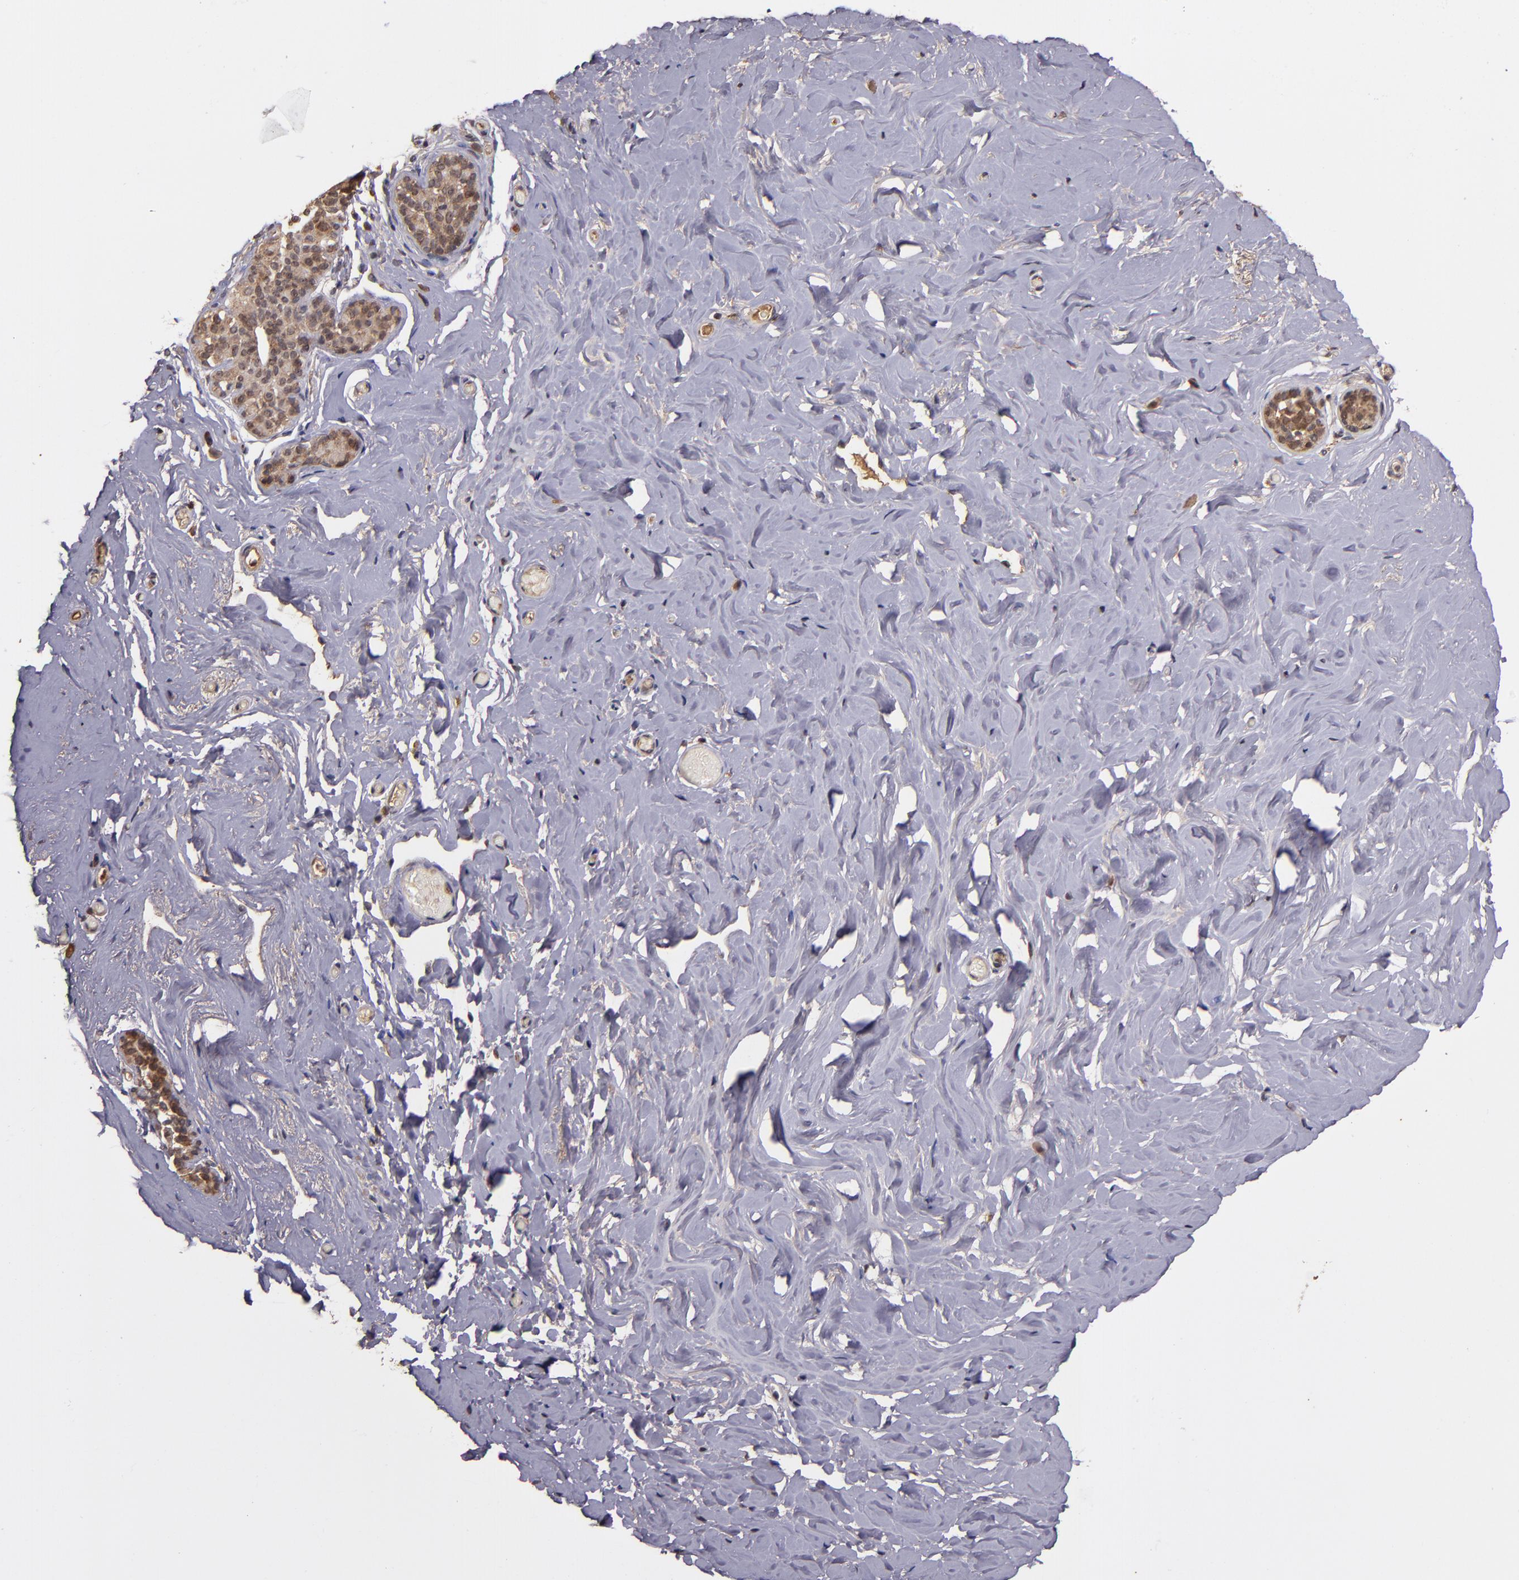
{"staining": {"intensity": "negative", "quantity": "none", "location": "none"}, "tissue": "breast", "cell_type": "Adipocytes", "image_type": "normal", "snomed": [{"axis": "morphology", "description": "Normal tissue, NOS"}, {"axis": "topography", "description": "Breast"}], "caption": "High magnification brightfield microscopy of normal breast stained with DAB (brown) and counterstained with hematoxylin (blue): adipocytes show no significant staining. The staining is performed using DAB brown chromogen with nuclei counter-stained in using hematoxylin.", "gene": "RIOK3", "patient": {"sex": "female", "age": 75}}